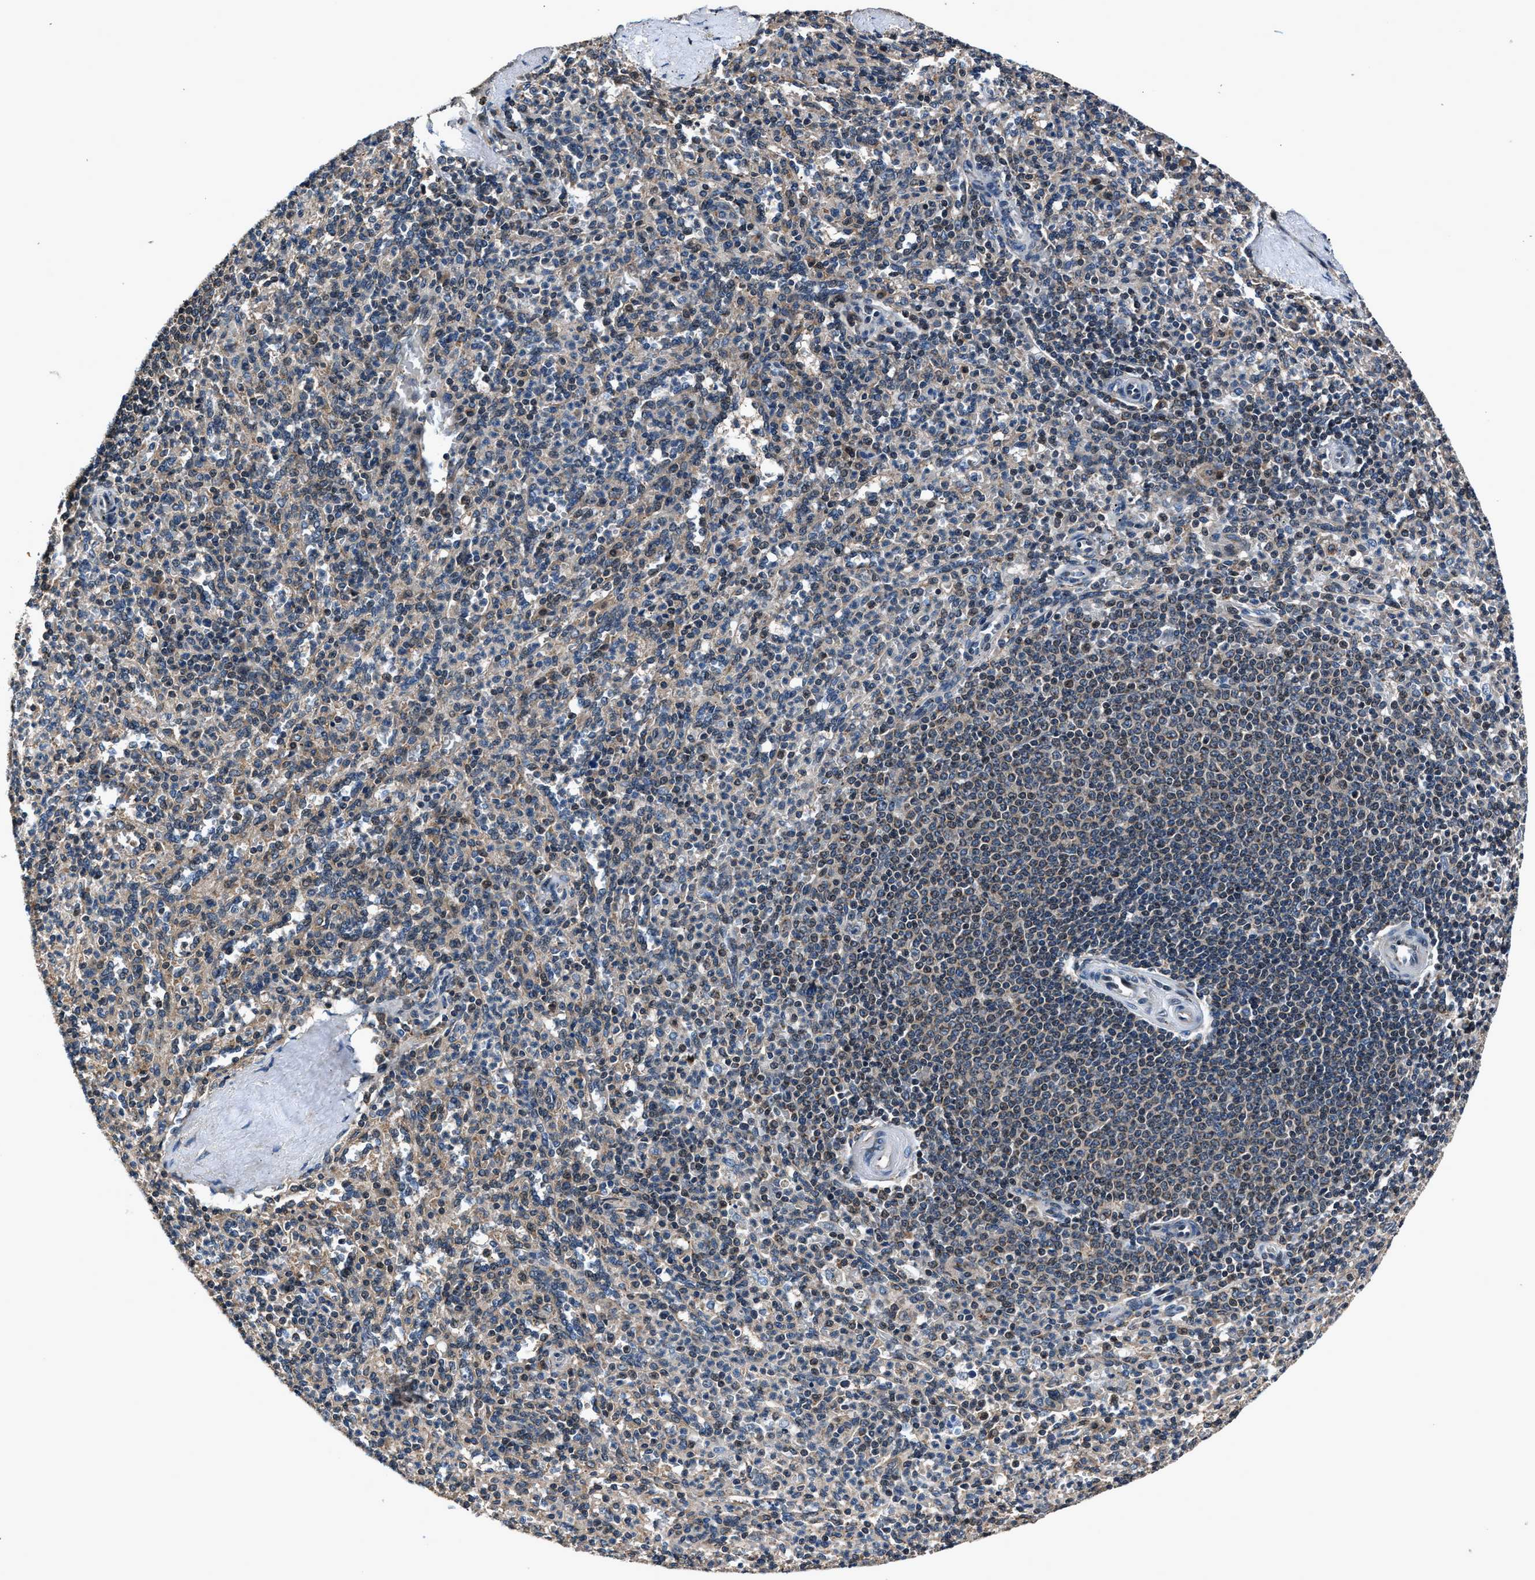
{"staining": {"intensity": "negative", "quantity": "none", "location": "none"}, "tissue": "spleen", "cell_type": "Cells in red pulp", "image_type": "normal", "snomed": [{"axis": "morphology", "description": "Normal tissue, NOS"}, {"axis": "topography", "description": "Spleen"}], "caption": "Benign spleen was stained to show a protein in brown. There is no significant staining in cells in red pulp. (DAB immunohistochemistry (IHC), high magnification).", "gene": "TNRC18", "patient": {"sex": "male", "age": 36}}